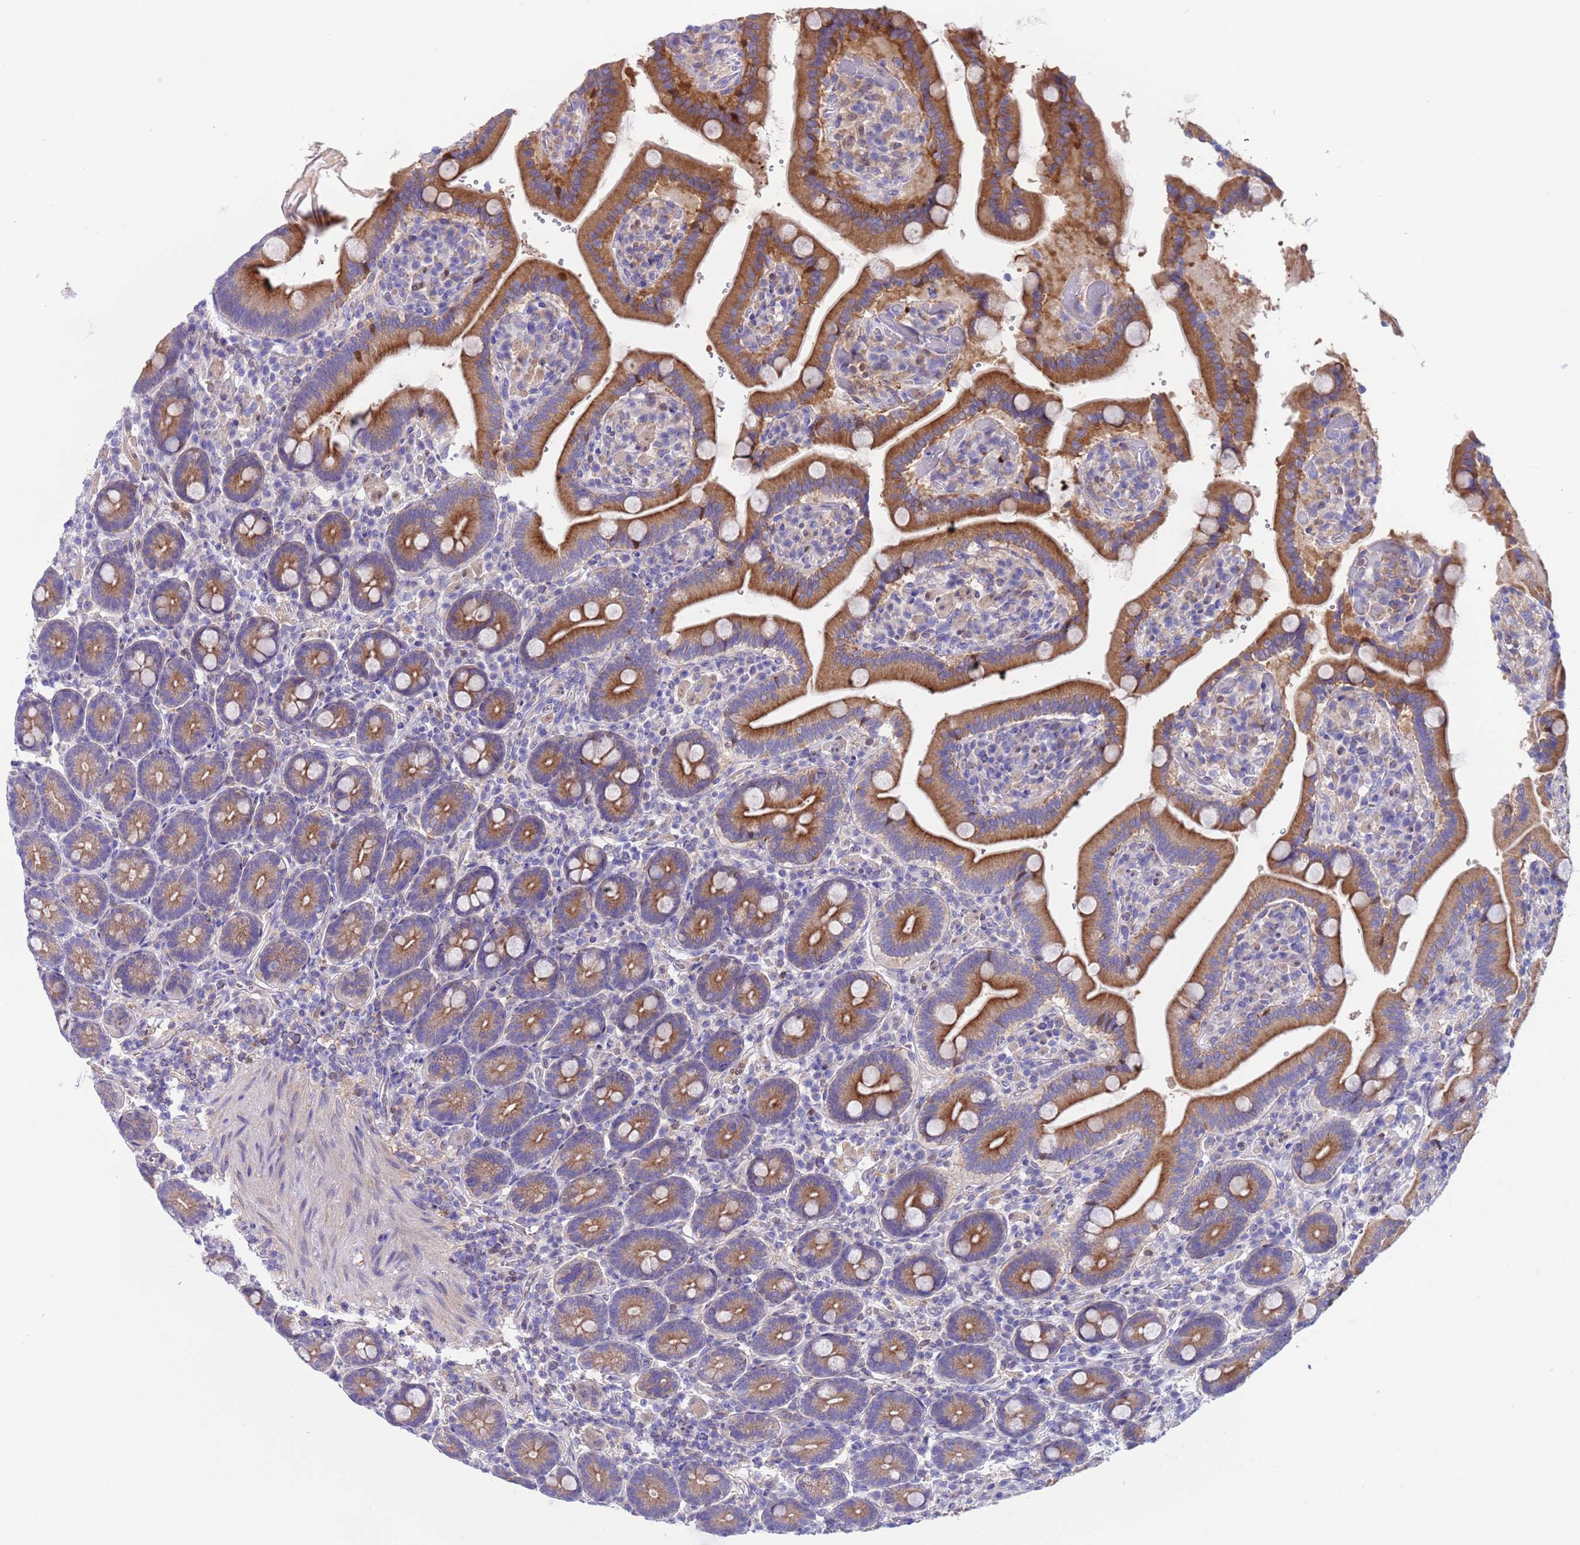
{"staining": {"intensity": "moderate", "quantity": "25%-75%", "location": "cytoplasmic/membranous"}, "tissue": "duodenum", "cell_type": "Glandular cells", "image_type": "normal", "snomed": [{"axis": "morphology", "description": "Normal tissue, NOS"}, {"axis": "topography", "description": "Duodenum"}], "caption": "This is an image of IHC staining of unremarkable duodenum, which shows moderate expression in the cytoplasmic/membranous of glandular cells.", "gene": "C6orf47", "patient": {"sex": "female", "age": 62}}